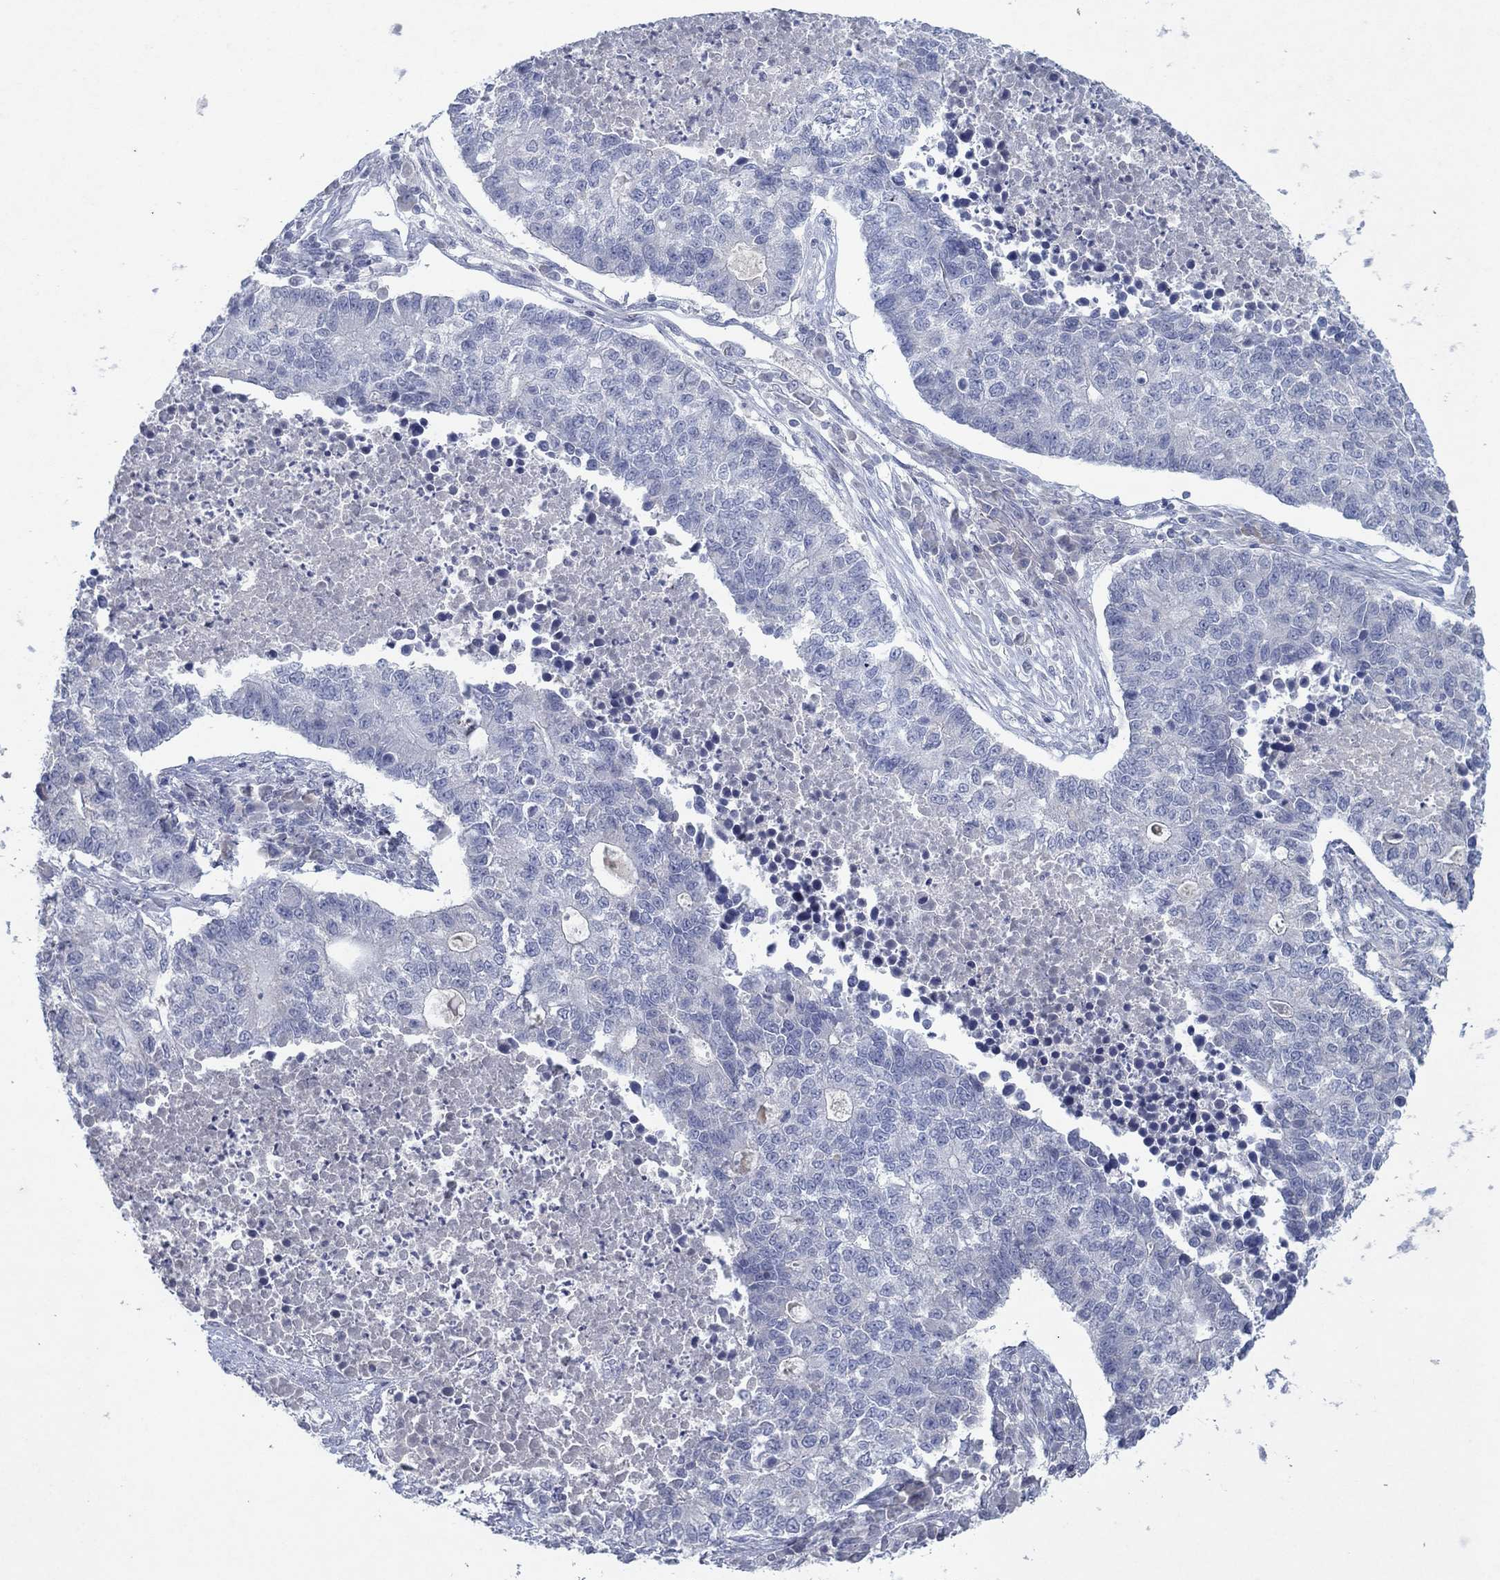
{"staining": {"intensity": "negative", "quantity": "none", "location": "none"}, "tissue": "lung cancer", "cell_type": "Tumor cells", "image_type": "cancer", "snomed": [{"axis": "morphology", "description": "Adenocarcinoma, NOS"}, {"axis": "topography", "description": "Lung"}], "caption": "Immunohistochemistry image of neoplastic tissue: adenocarcinoma (lung) stained with DAB (3,3'-diaminobenzidine) reveals no significant protein expression in tumor cells.", "gene": "KRT40", "patient": {"sex": "male", "age": 57}}